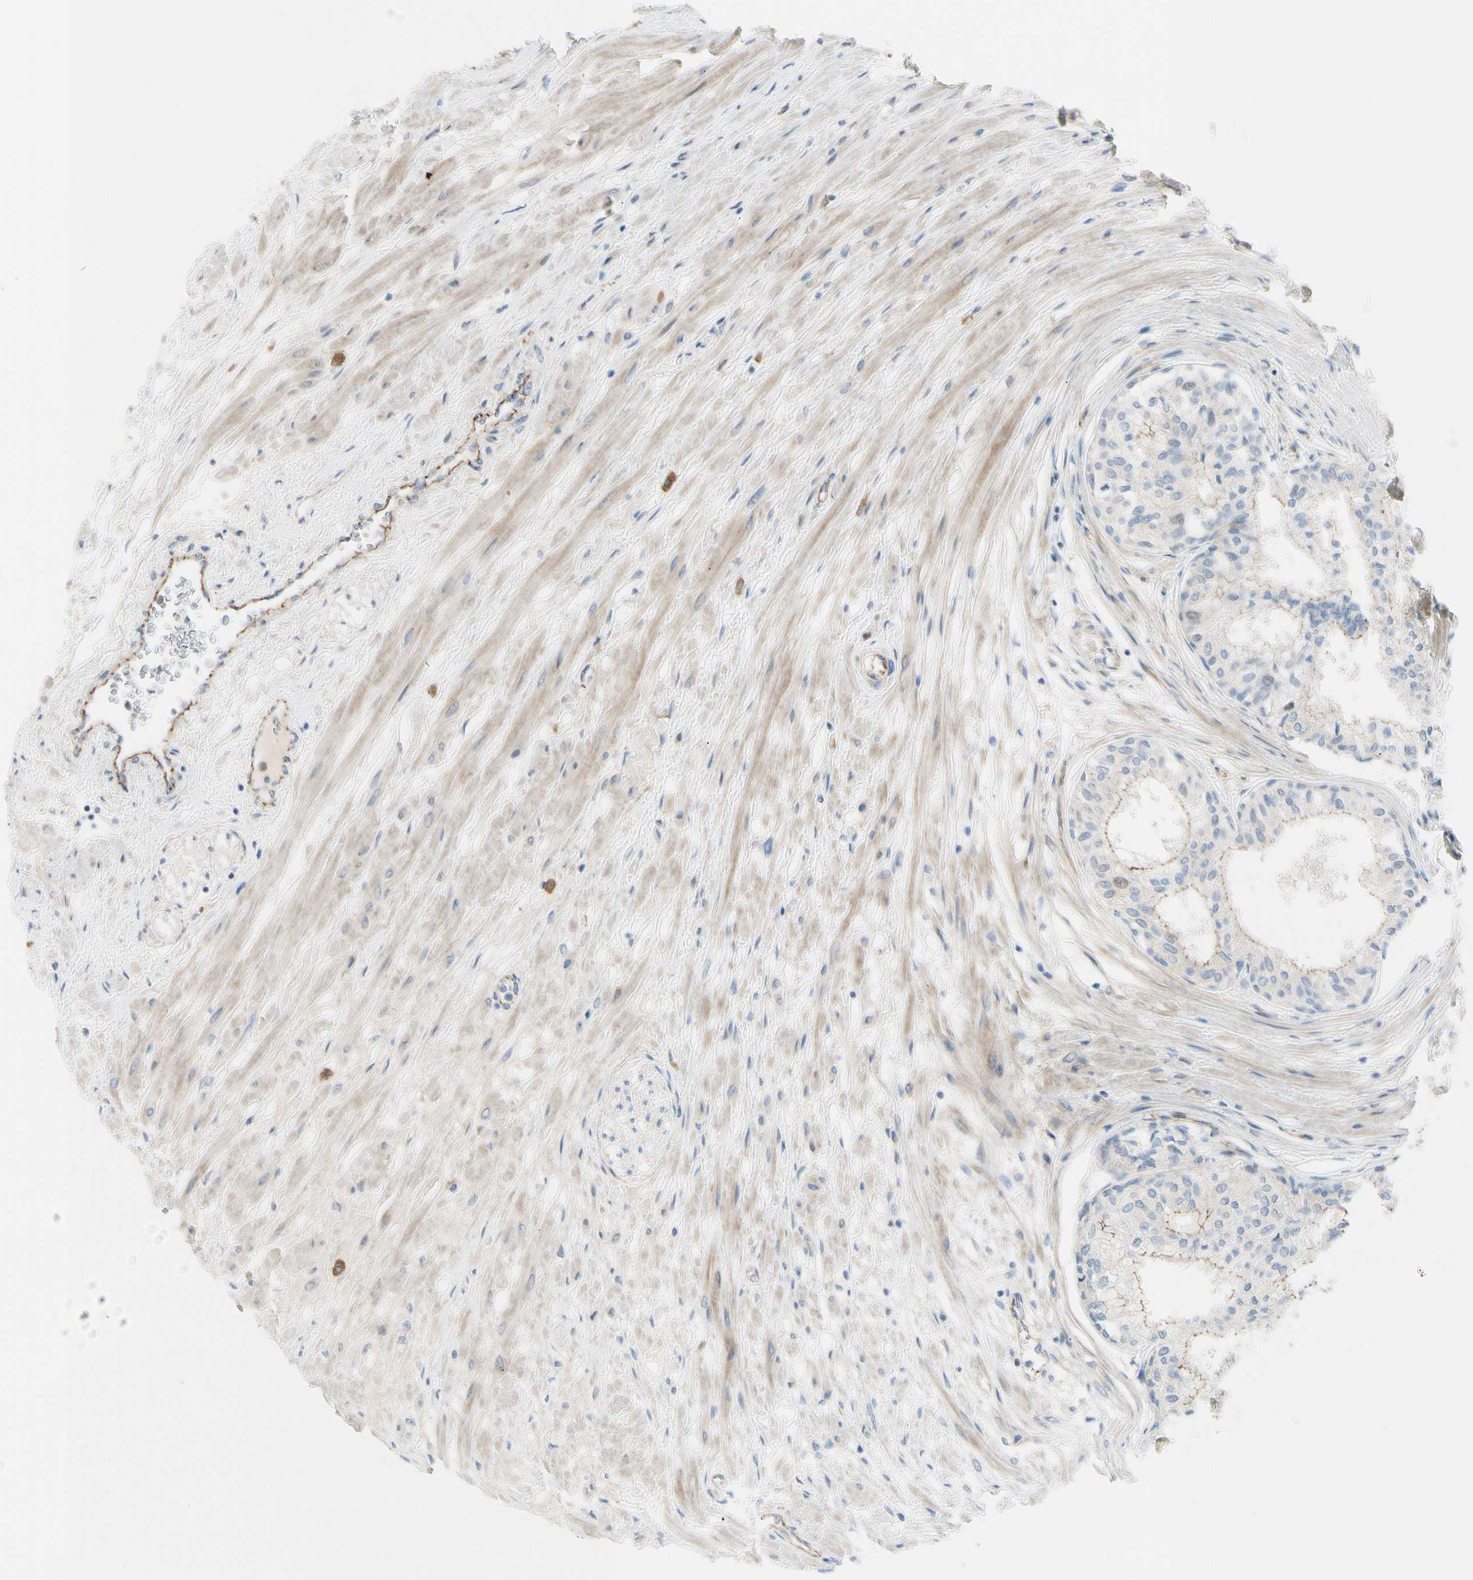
{"staining": {"intensity": "weak", "quantity": "25%-75%", "location": "cytoplasmic/membranous"}, "tissue": "prostate", "cell_type": "Glandular cells", "image_type": "normal", "snomed": [{"axis": "morphology", "description": "Normal tissue, NOS"}, {"axis": "topography", "description": "Prostate"}, {"axis": "topography", "description": "Seminal veicle"}], "caption": "Immunohistochemistry (IHC) (DAB) staining of normal prostate reveals weak cytoplasmic/membranous protein positivity in about 25%-75% of glandular cells. (DAB IHC with brightfield microscopy, high magnification).", "gene": "TJP1", "patient": {"sex": "male", "age": 60}}